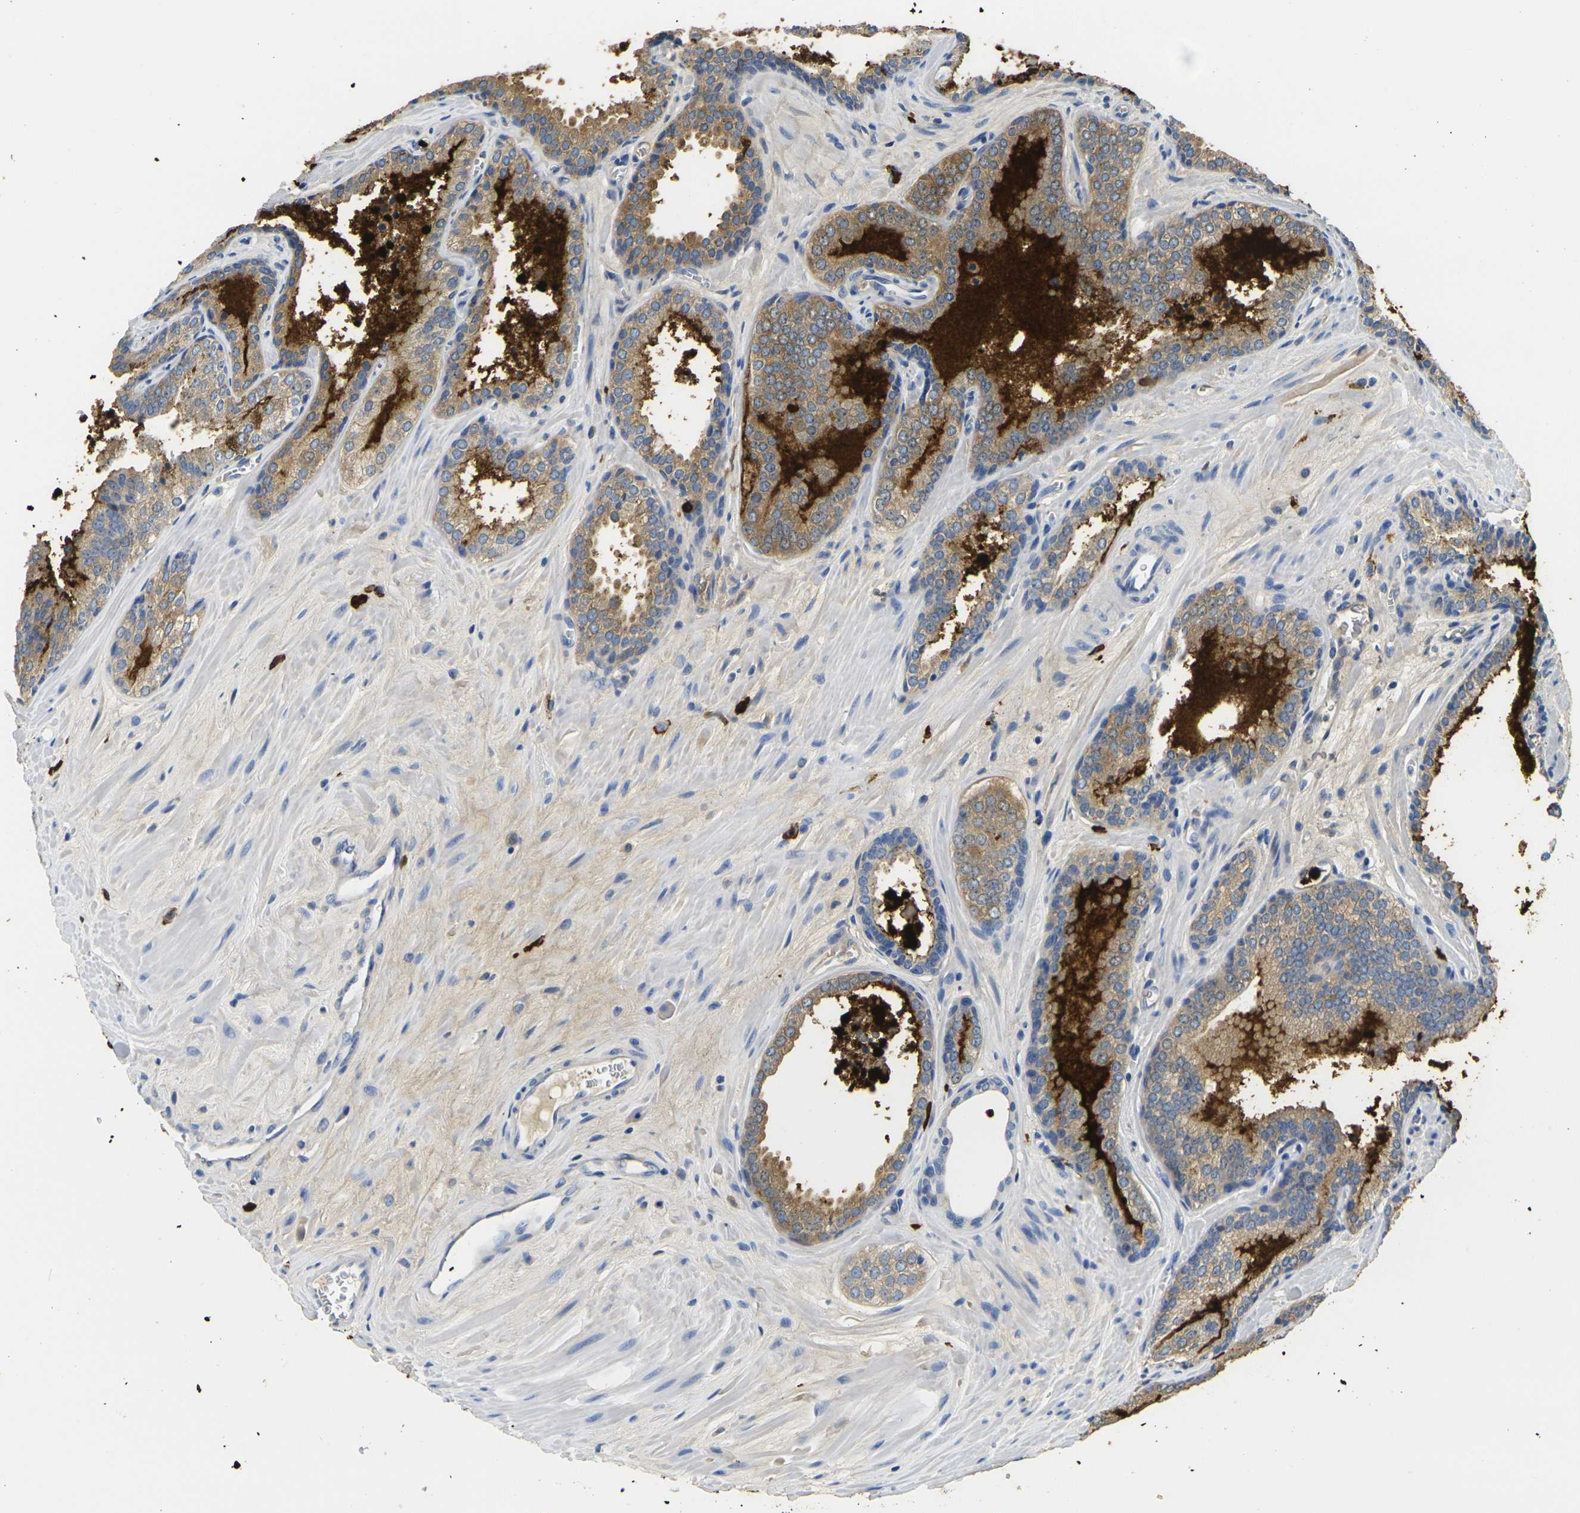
{"staining": {"intensity": "moderate", "quantity": ">75%", "location": "cytoplasmic/membranous"}, "tissue": "prostate cancer", "cell_type": "Tumor cells", "image_type": "cancer", "snomed": [{"axis": "morphology", "description": "Adenocarcinoma, Low grade"}, {"axis": "topography", "description": "Prostate"}], "caption": "Adenocarcinoma (low-grade) (prostate) tissue shows moderate cytoplasmic/membranous expression in approximately >75% of tumor cells, visualized by immunohistochemistry.", "gene": "S100A9", "patient": {"sex": "male", "age": 60}}